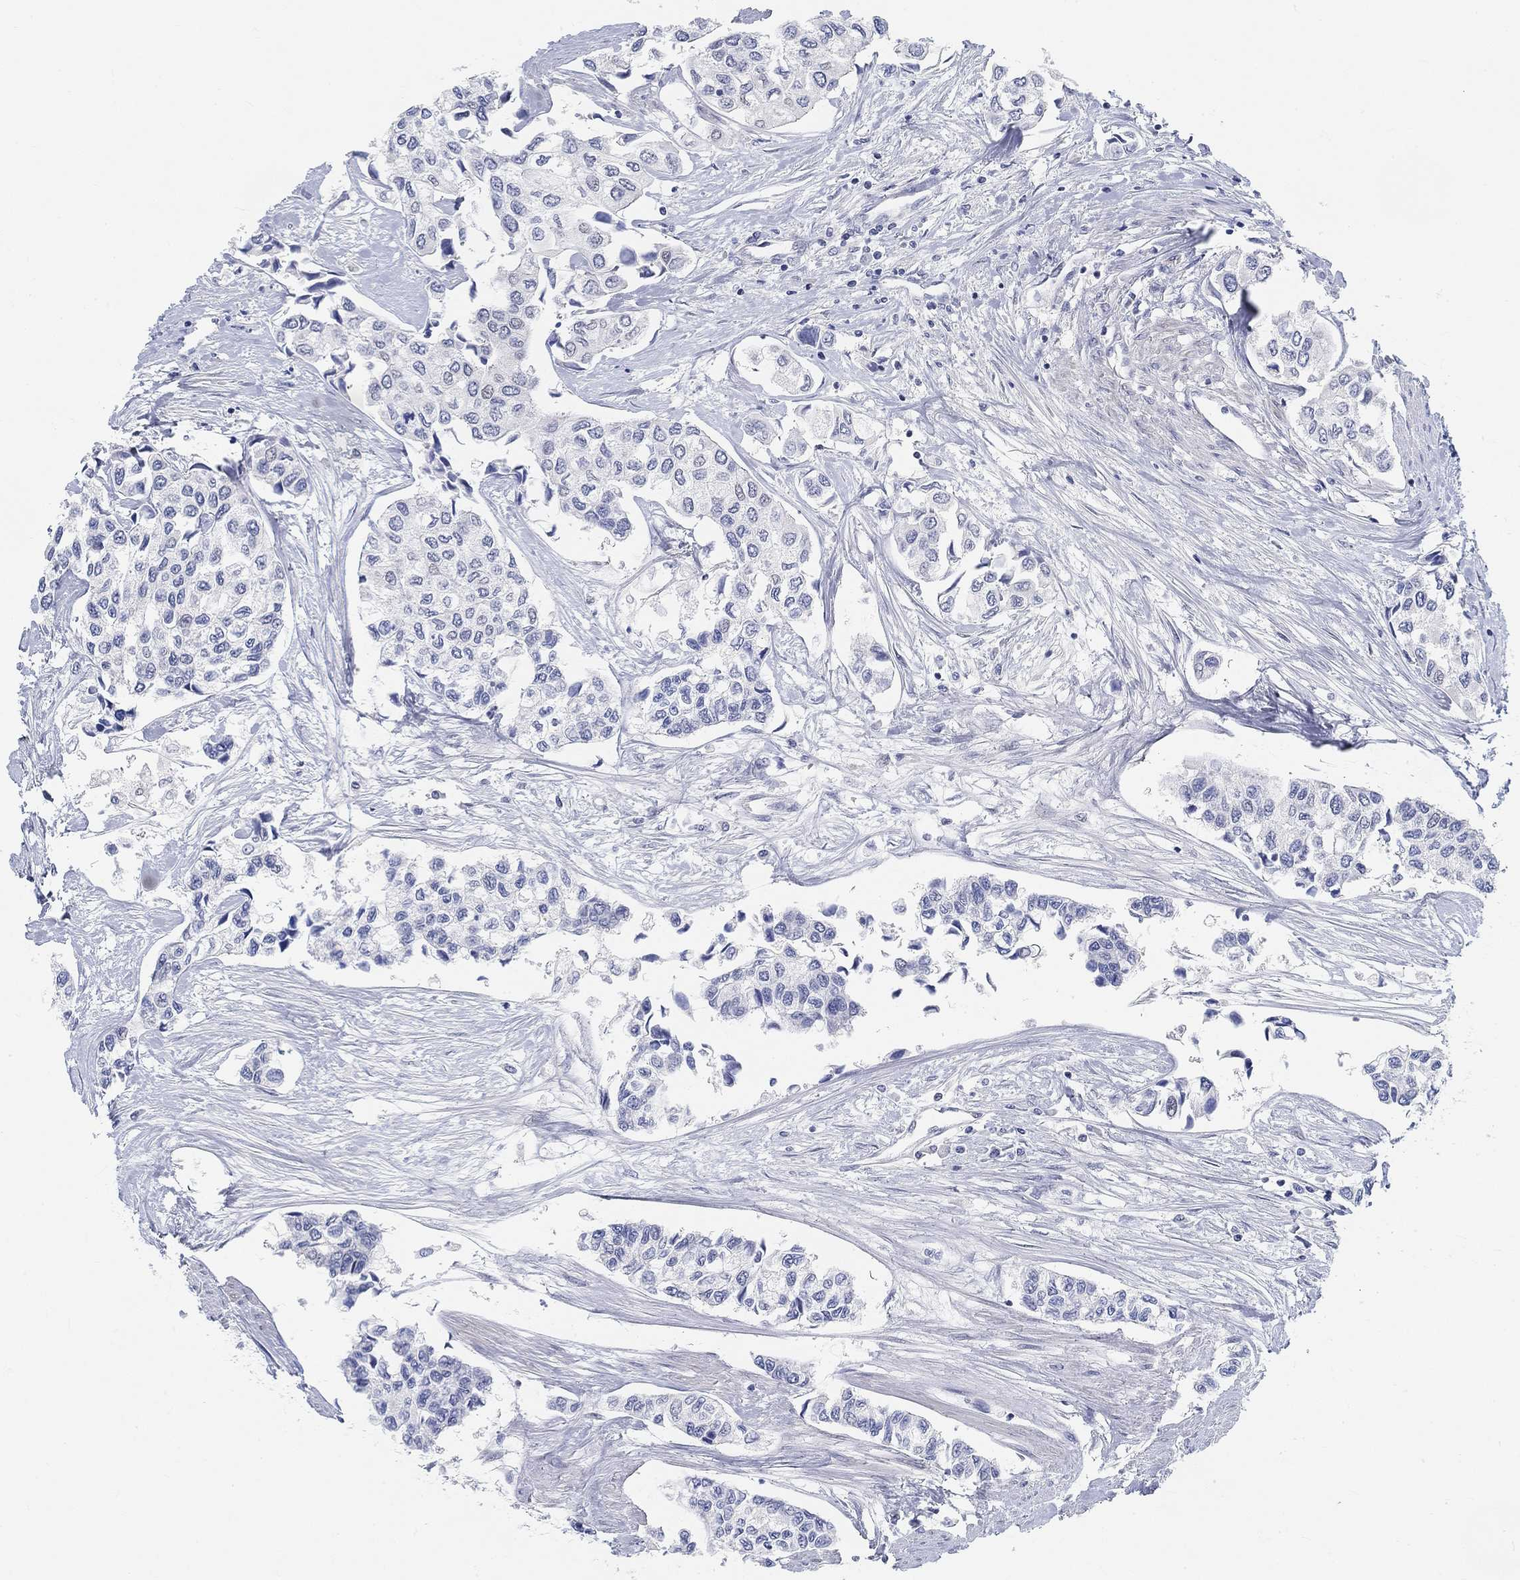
{"staining": {"intensity": "negative", "quantity": "none", "location": "none"}, "tissue": "urothelial cancer", "cell_type": "Tumor cells", "image_type": "cancer", "snomed": [{"axis": "morphology", "description": "Urothelial carcinoma, High grade"}, {"axis": "topography", "description": "Urinary bladder"}], "caption": "IHC of urothelial cancer exhibits no positivity in tumor cells.", "gene": "SNTG2", "patient": {"sex": "male", "age": 73}}